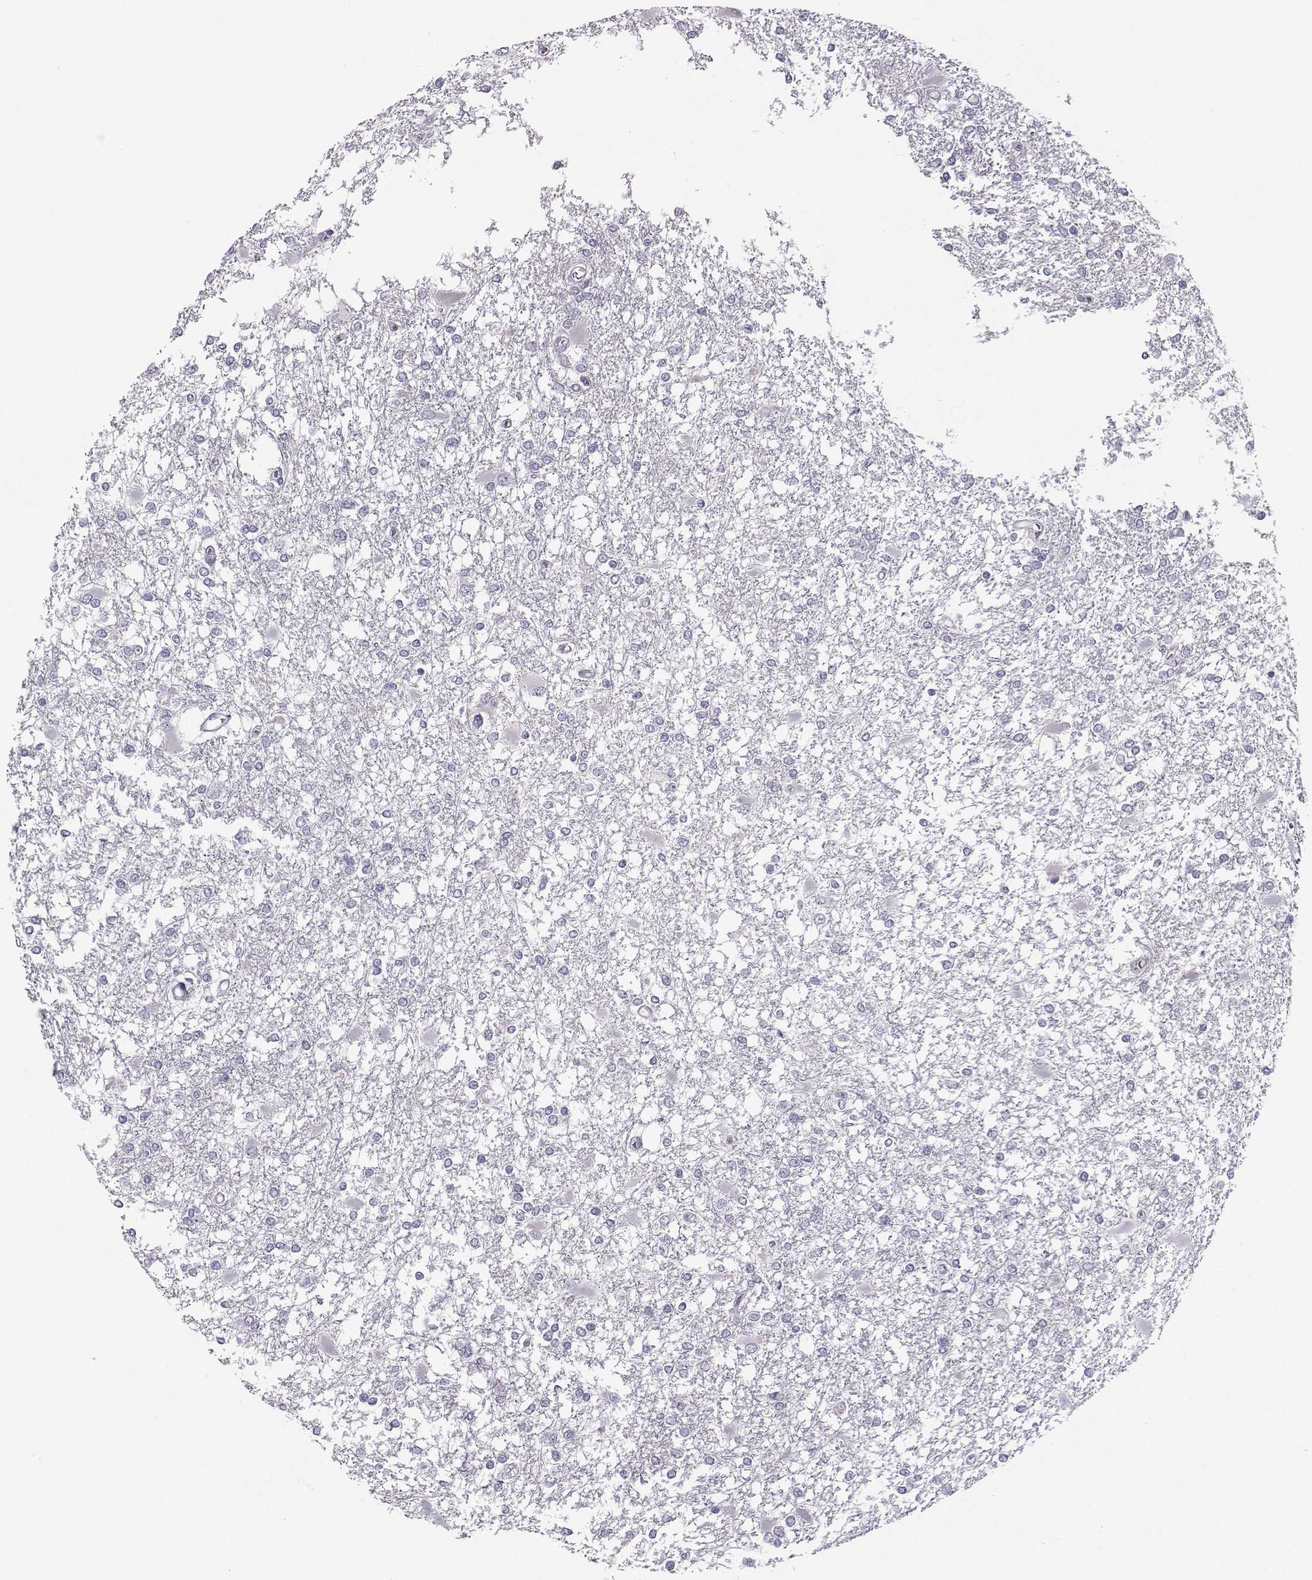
{"staining": {"intensity": "negative", "quantity": "none", "location": "none"}, "tissue": "glioma", "cell_type": "Tumor cells", "image_type": "cancer", "snomed": [{"axis": "morphology", "description": "Glioma, malignant, High grade"}, {"axis": "topography", "description": "Cerebral cortex"}], "caption": "Immunohistochemical staining of glioma demonstrates no significant staining in tumor cells. The staining was performed using DAB to visualize the protein expression in brown, while the nuclei were stained in blue with hematoxylin (Magnification: 20x).", "gene": "ARMC2", "patient": {"sex": "male", "age": 79}}